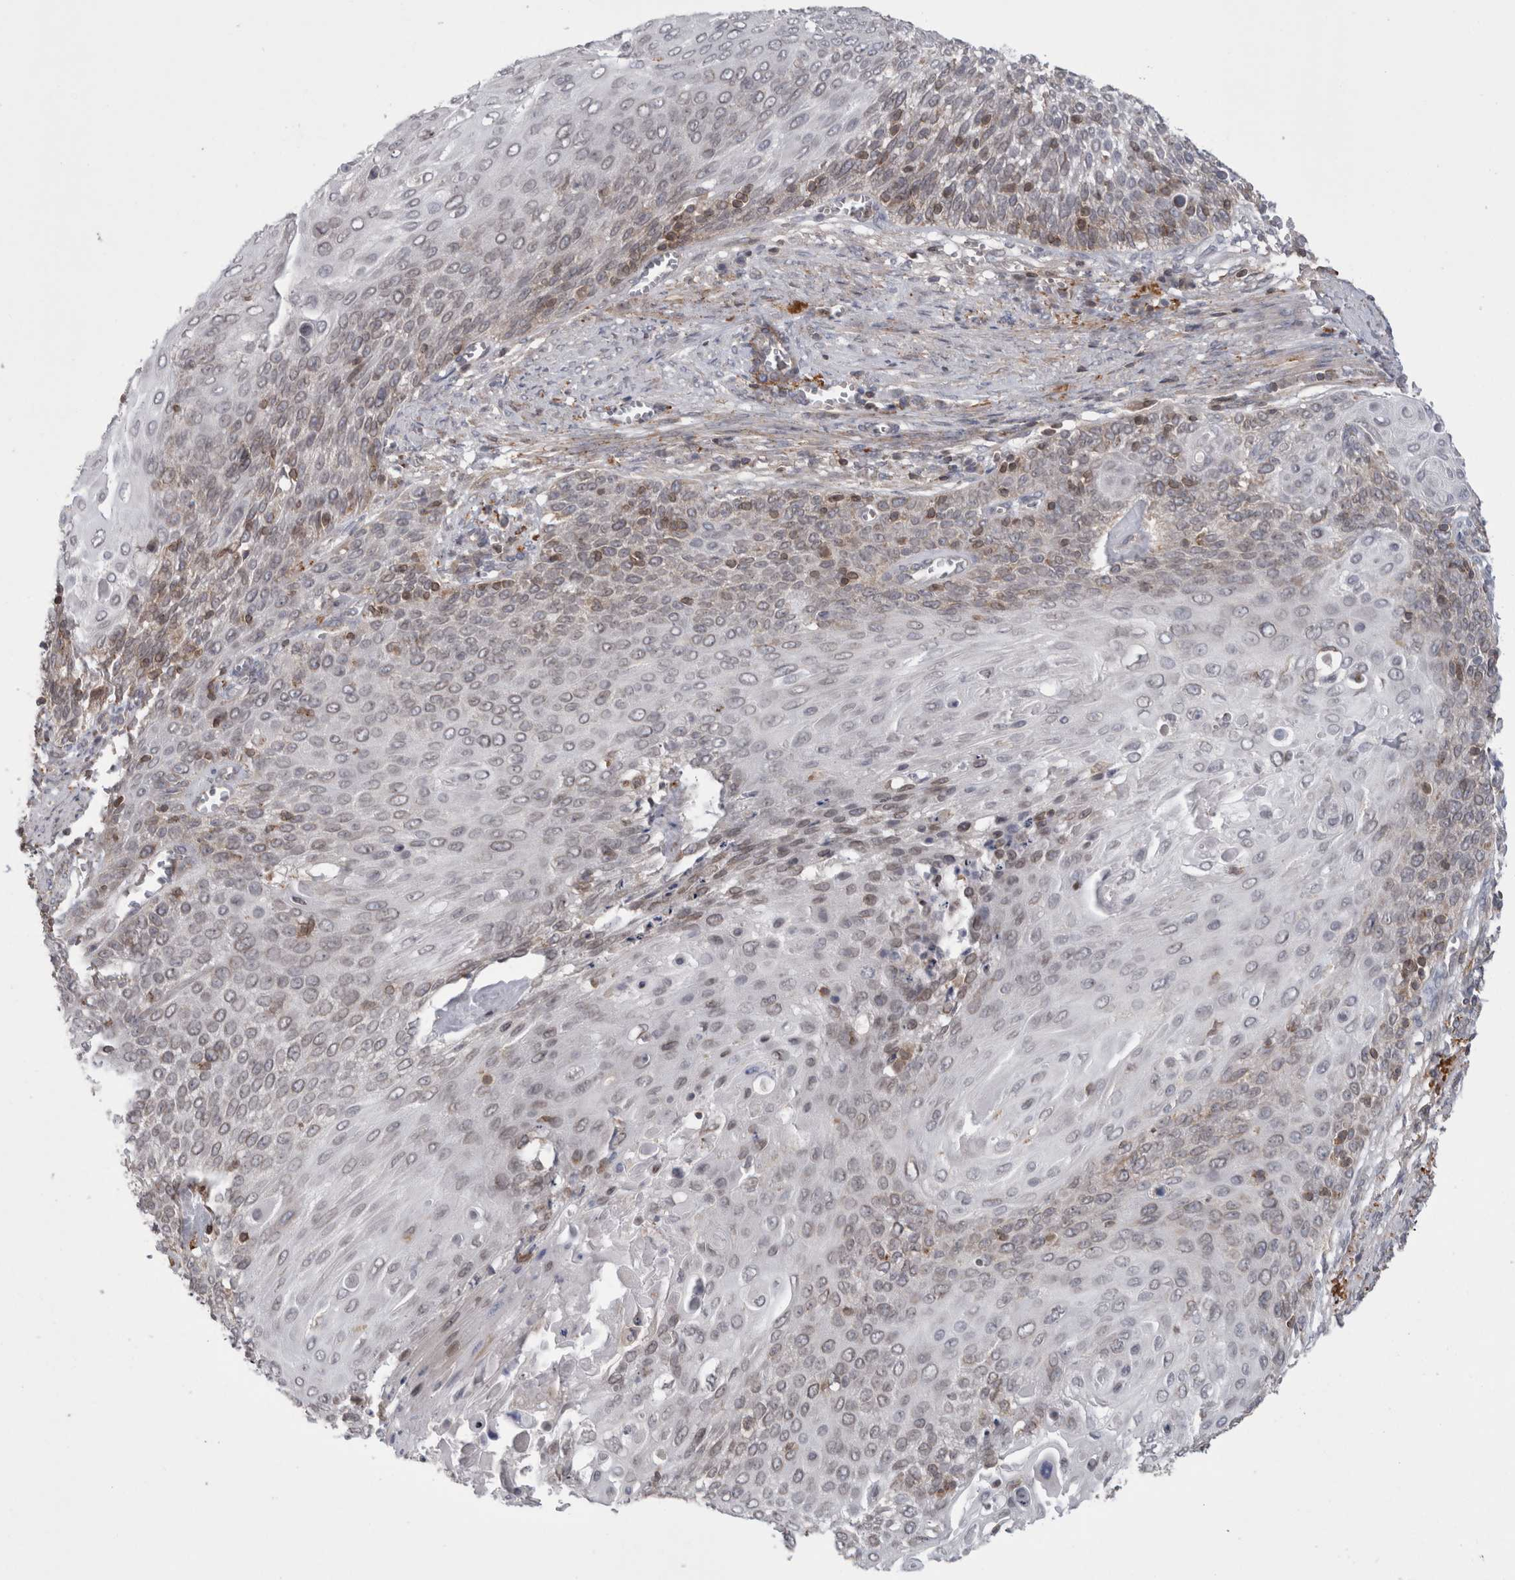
{"staining": {"intensity": "weak", "quantity": "<25%", "location": "cytoplasmic/membranous"}, "tissue": "cervical cancer", "cell_type": "Tumor cells", "image_type": "cancer", "snomed": [{"axis": "morphology", "description": "Squamous cell carcinoma, NOS"}, {"axis": "topography", "description": "Cervix"}], "caption": "Immunohistochemistry micrograph of human squamous cell carcinoma (cervical) stained for a protein (brown), which shows no expression in tumor cells.", "gene": "DARS2", "patient": {"sex": "female", "age": 39}}